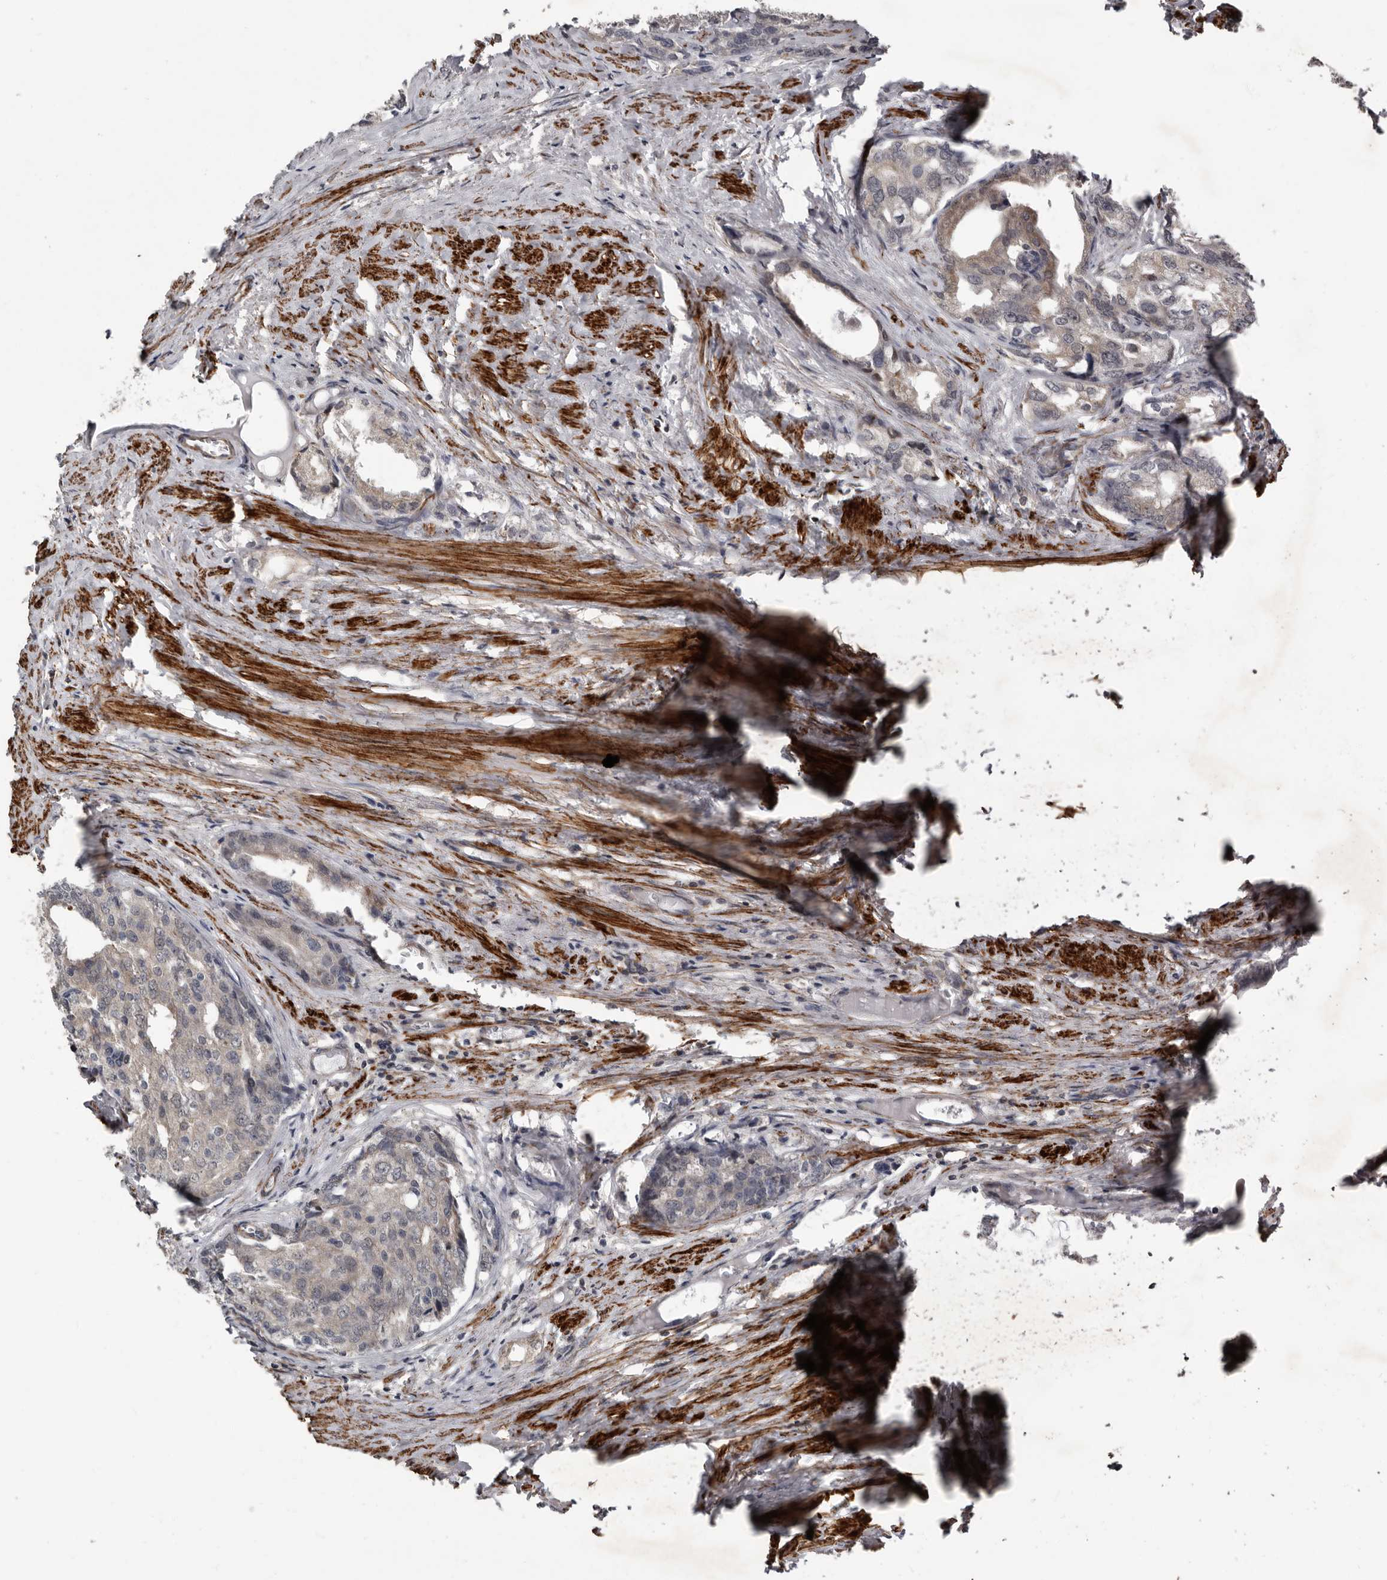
{"staining": {"intensity": "weak", "quantity": "<25%", "location": "cytoplasmic/membranous"}, "tissue": "prostate cancer", "cell_type": "Tumor cells", "image_type": "cancer", "snomed": [{"axis": "morphology", "description": "Adenocarcinoma, High grade"}, {"axis": "topography", "description": "Prostate"}], "caption": "High magnification brightfield microscopy of prostate cancer stained with DAB (3,3'-diaminobenzidine) (brown) and counterstained with hematoxylin (blue): tumor cells show no significant expression. The staining was performed using DAB to visualize the protein expression in brown, while the nuclei were stained in blue with hematoxylin (Magnification: 20x).", "gene": "FGFR4", "patient": {"sex": "male", "age": 50}}